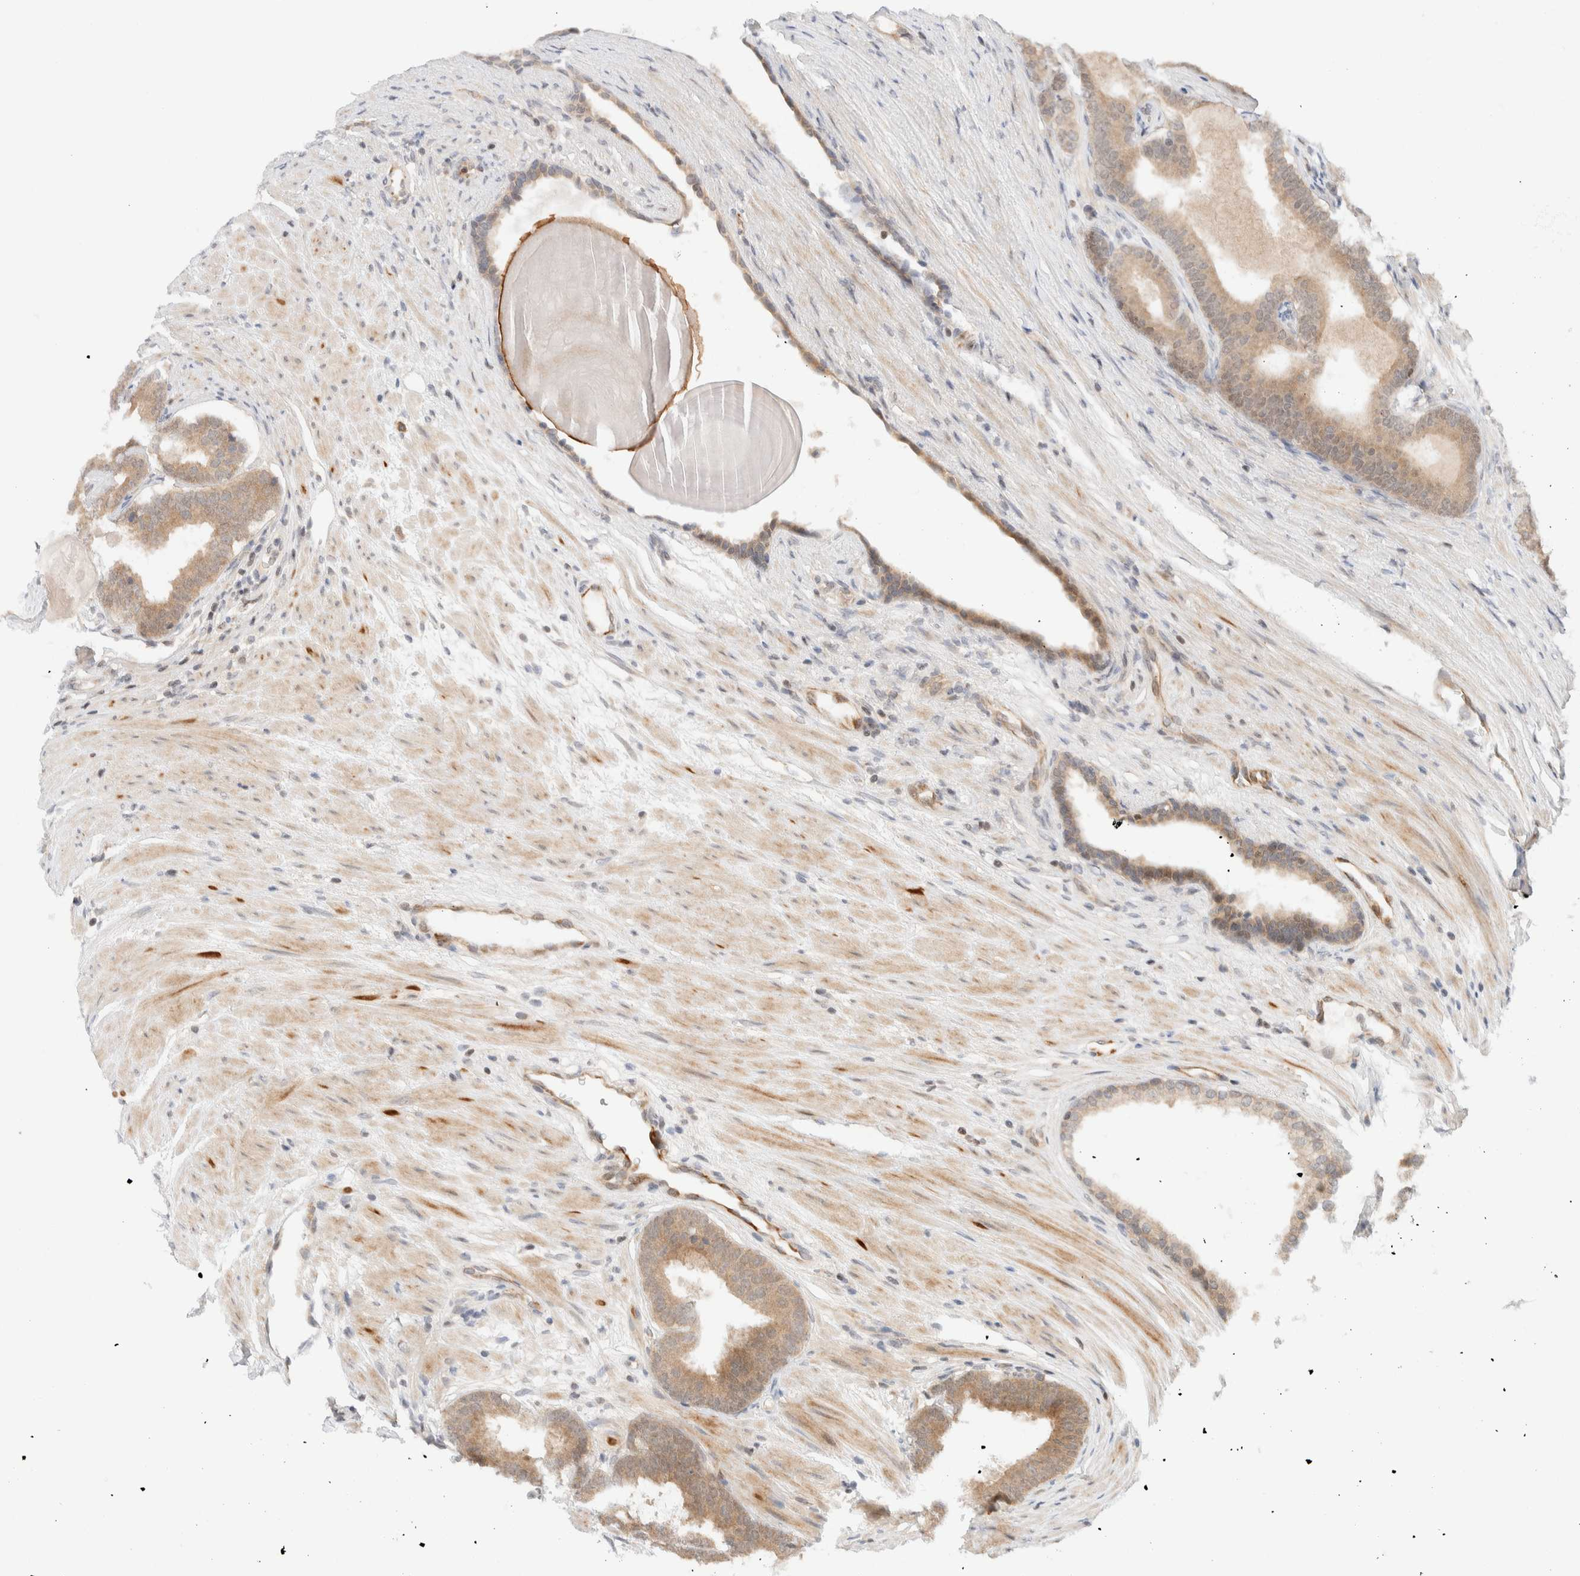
{"staining": {"intensity": "weak", "quantity": ">75%", "location": "cytoplasmic/membranous"}, "tissue": "prostate cancer", "cell_type": "Tumor cells", "image_type": "cancer", "snomed": [{"axis": "morphology", "description": "Adenocarcinoma, High grade"}, {"axis": "topography", "description": "Prostate"}], "caption": "An IHC image of neoplastic tissue is shown. Protein staining in brown shows weak cytoplasmic/membranous positivity in prostate adenocarcinoma (high-grade) within tumor cells. The staining was performed using DAB (3,3'-diaminobenzidine) to visualize the protein expression in brown, while the nuclei were stained in blue with hematoxylin (Magnification: 20x).", "gene": "C8orf76", "patient": {"sex": "male", "age": 60}}